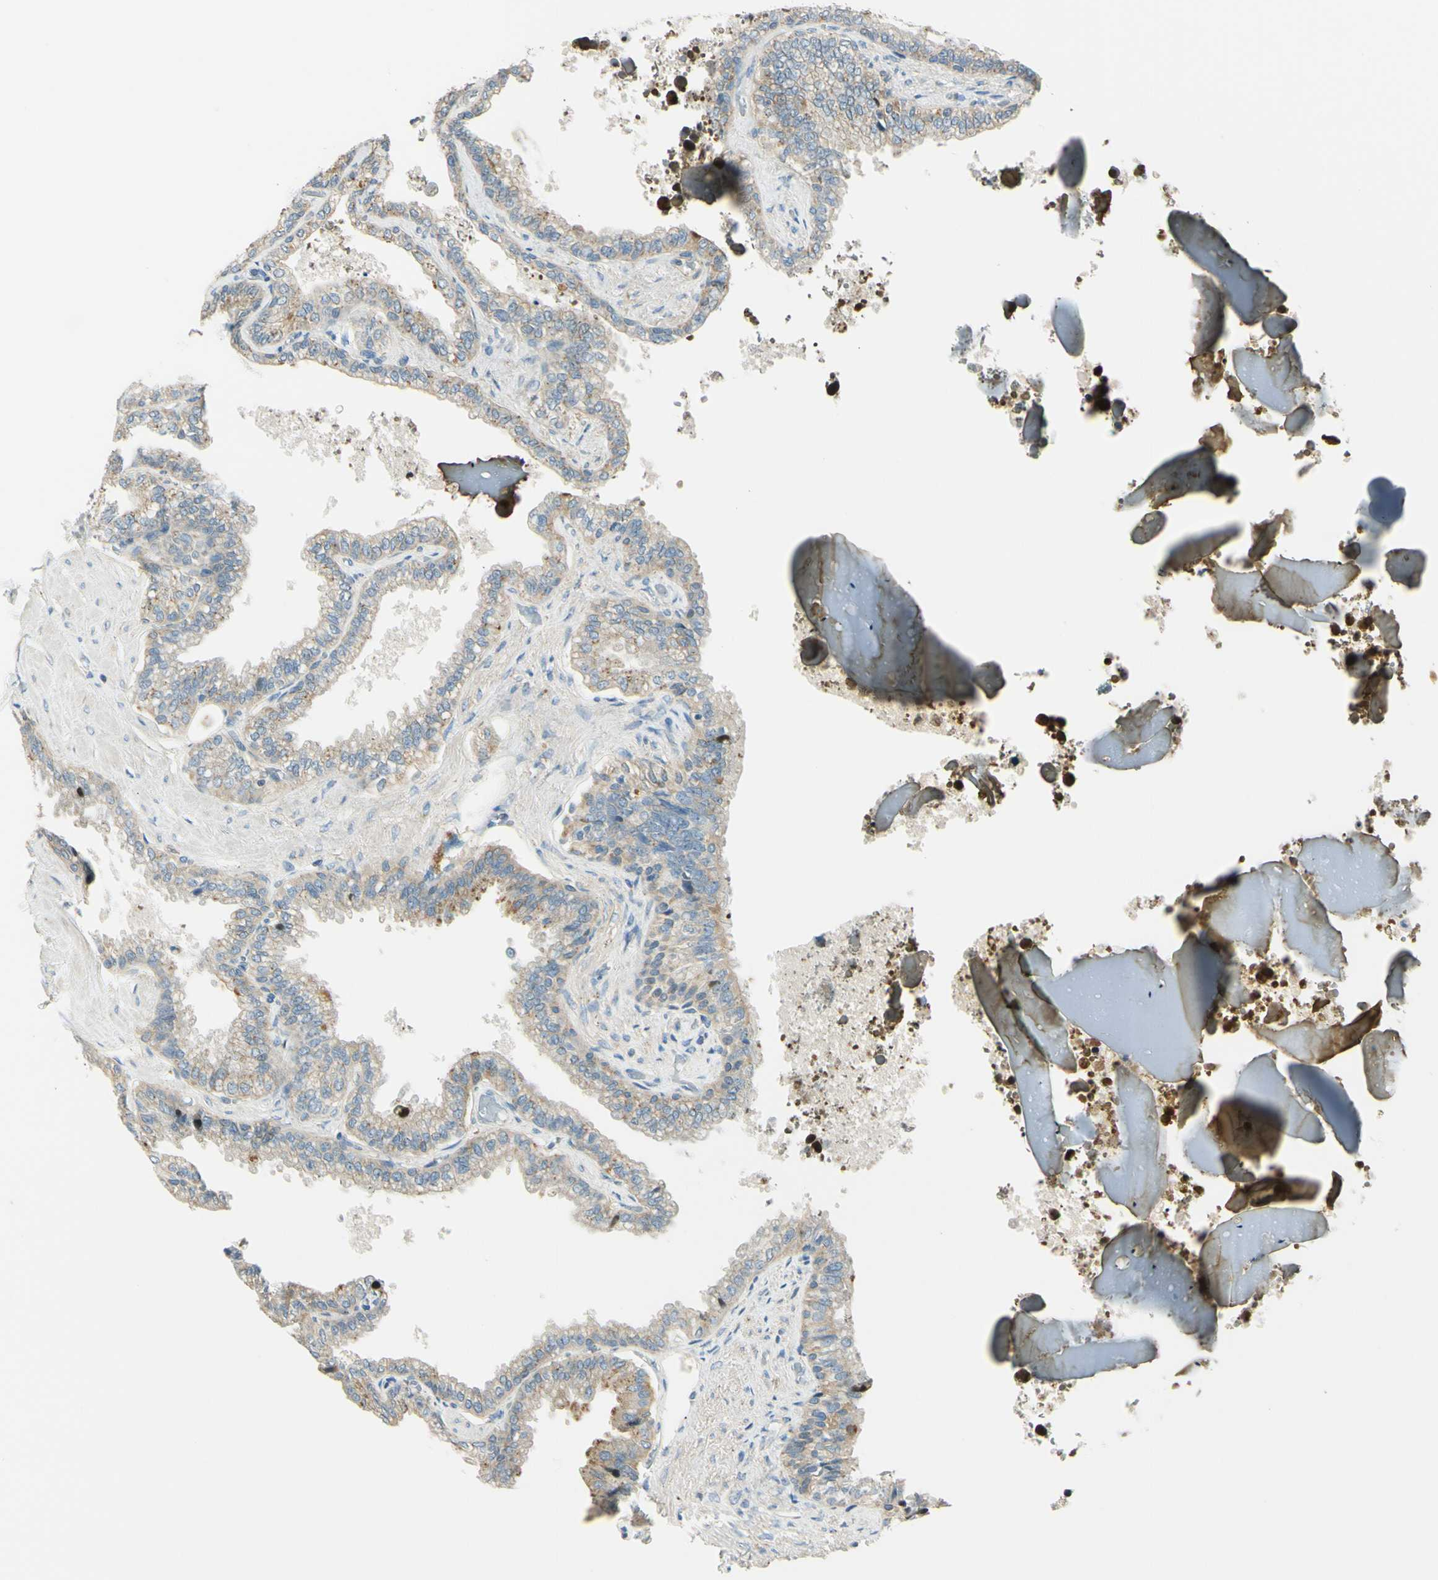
{"staining": {"intensity": "moderate", "quantity": "<25%", "location": "cytoplasmic/membranous"}, "tissue": "seminal vesicle", "cell_type": "Glandular cells", "image_type": "normal", "snomed": [{"axis": "morphology", "description": "Normal tissue, NOS"}, {"axis": "topography", "description": "Seminal veicle"}], "caption": "Glandular cells demonstrate low levels of moderate cytoplasmic/membranous positivity in approximately <25% of cells in unremarkable human seminal vesicle. The protein of interest is shown in brown color, while the nuclei are stained blue.", "gene": "LAMA3", "patient": {"sex": "male", "age": 46}}